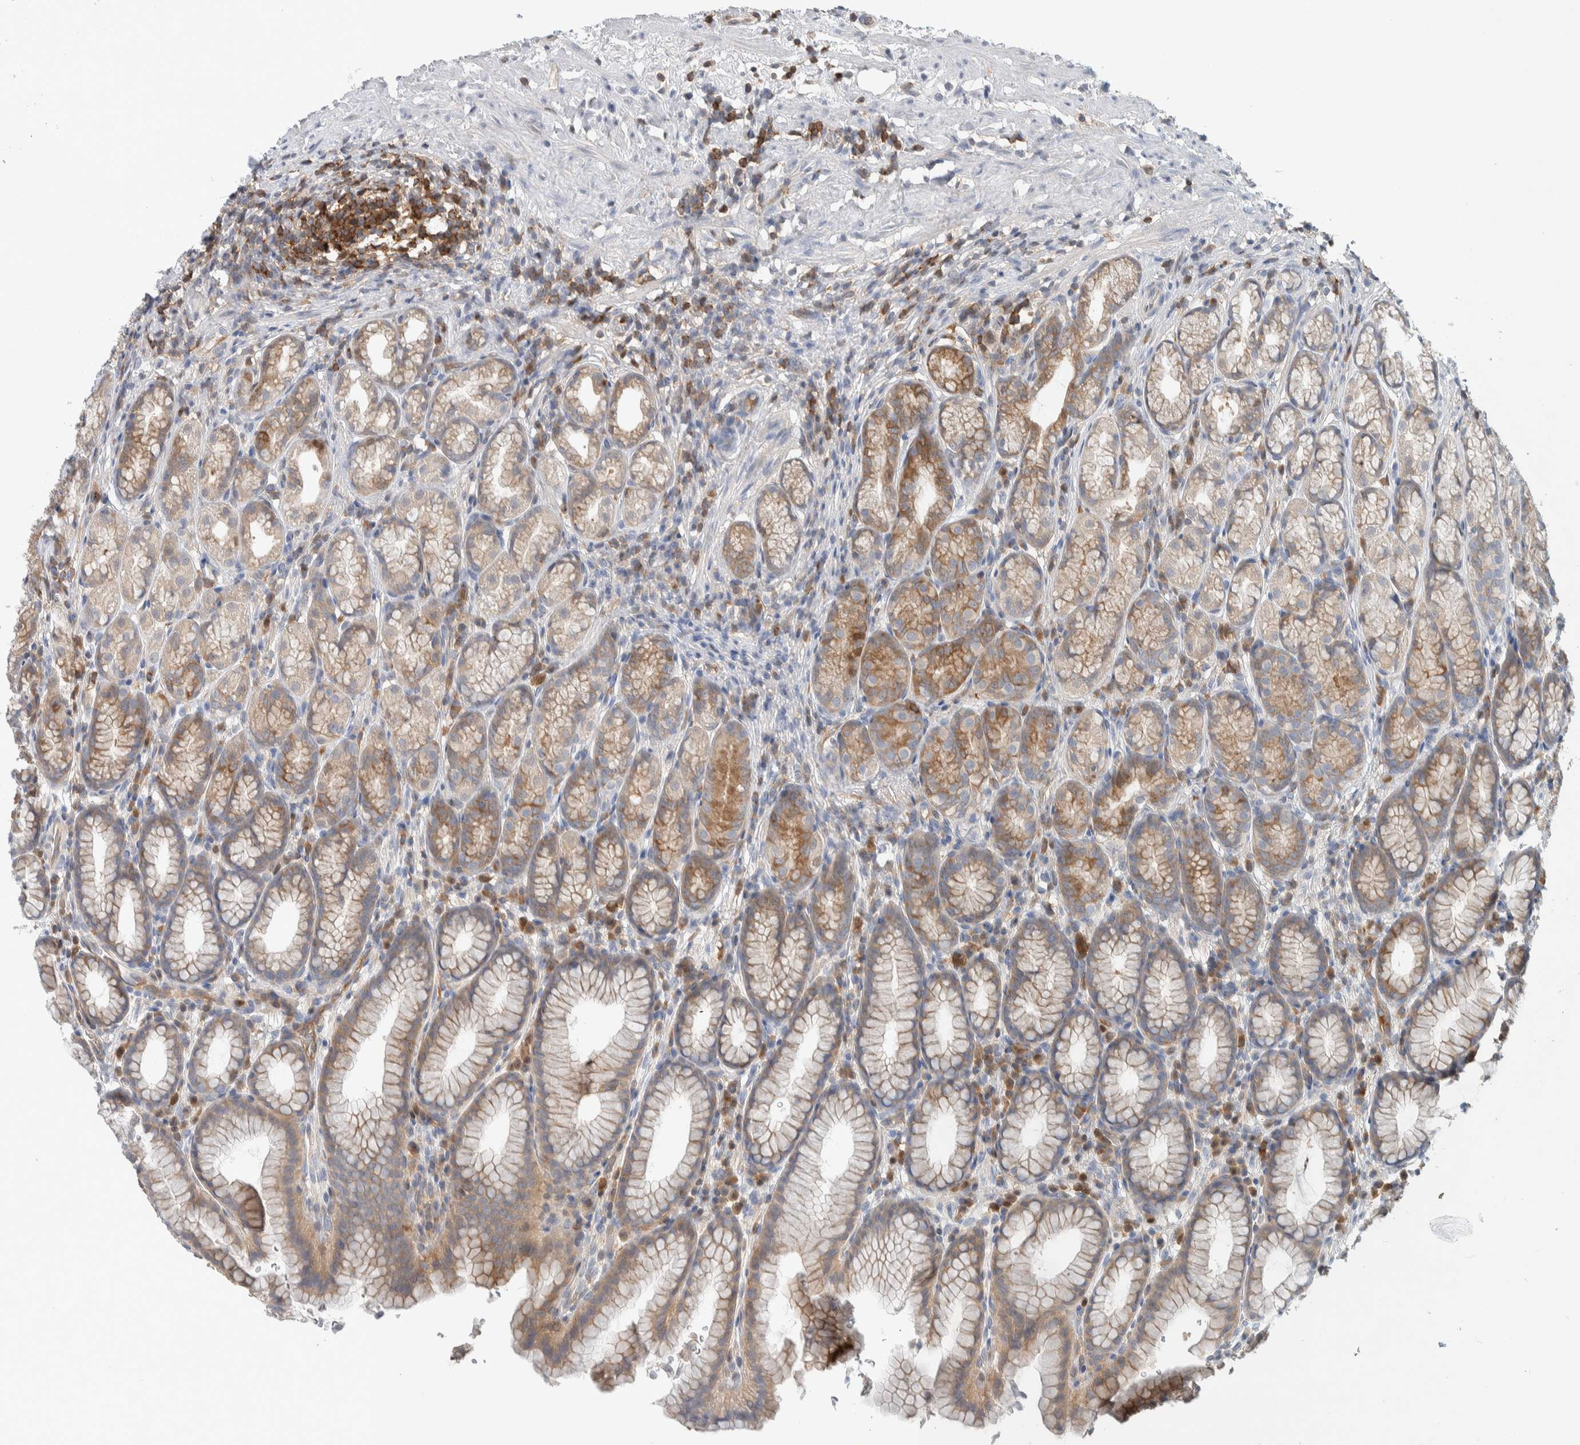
{"staining": {"intensity": "moderate", "quantity": "25%-75%", "location": "cytoplasmic/membranous"}, "tissue": "stomach", "cell_type": "Glandular cells", "image_type": "normal", "snomed": [{"axis": "morphology", "description": "Normal tissue, NOS"}, {"axis": "topography", "description": "Stomach"}], "caption": "Stomach stained for a protein (brown) displays moderate cytoplasmic/membranous positive positivity in about 25%-75% of glandular cells.", "gene": "NFKB2", "patient": {"sex": "male", "age": 42}}